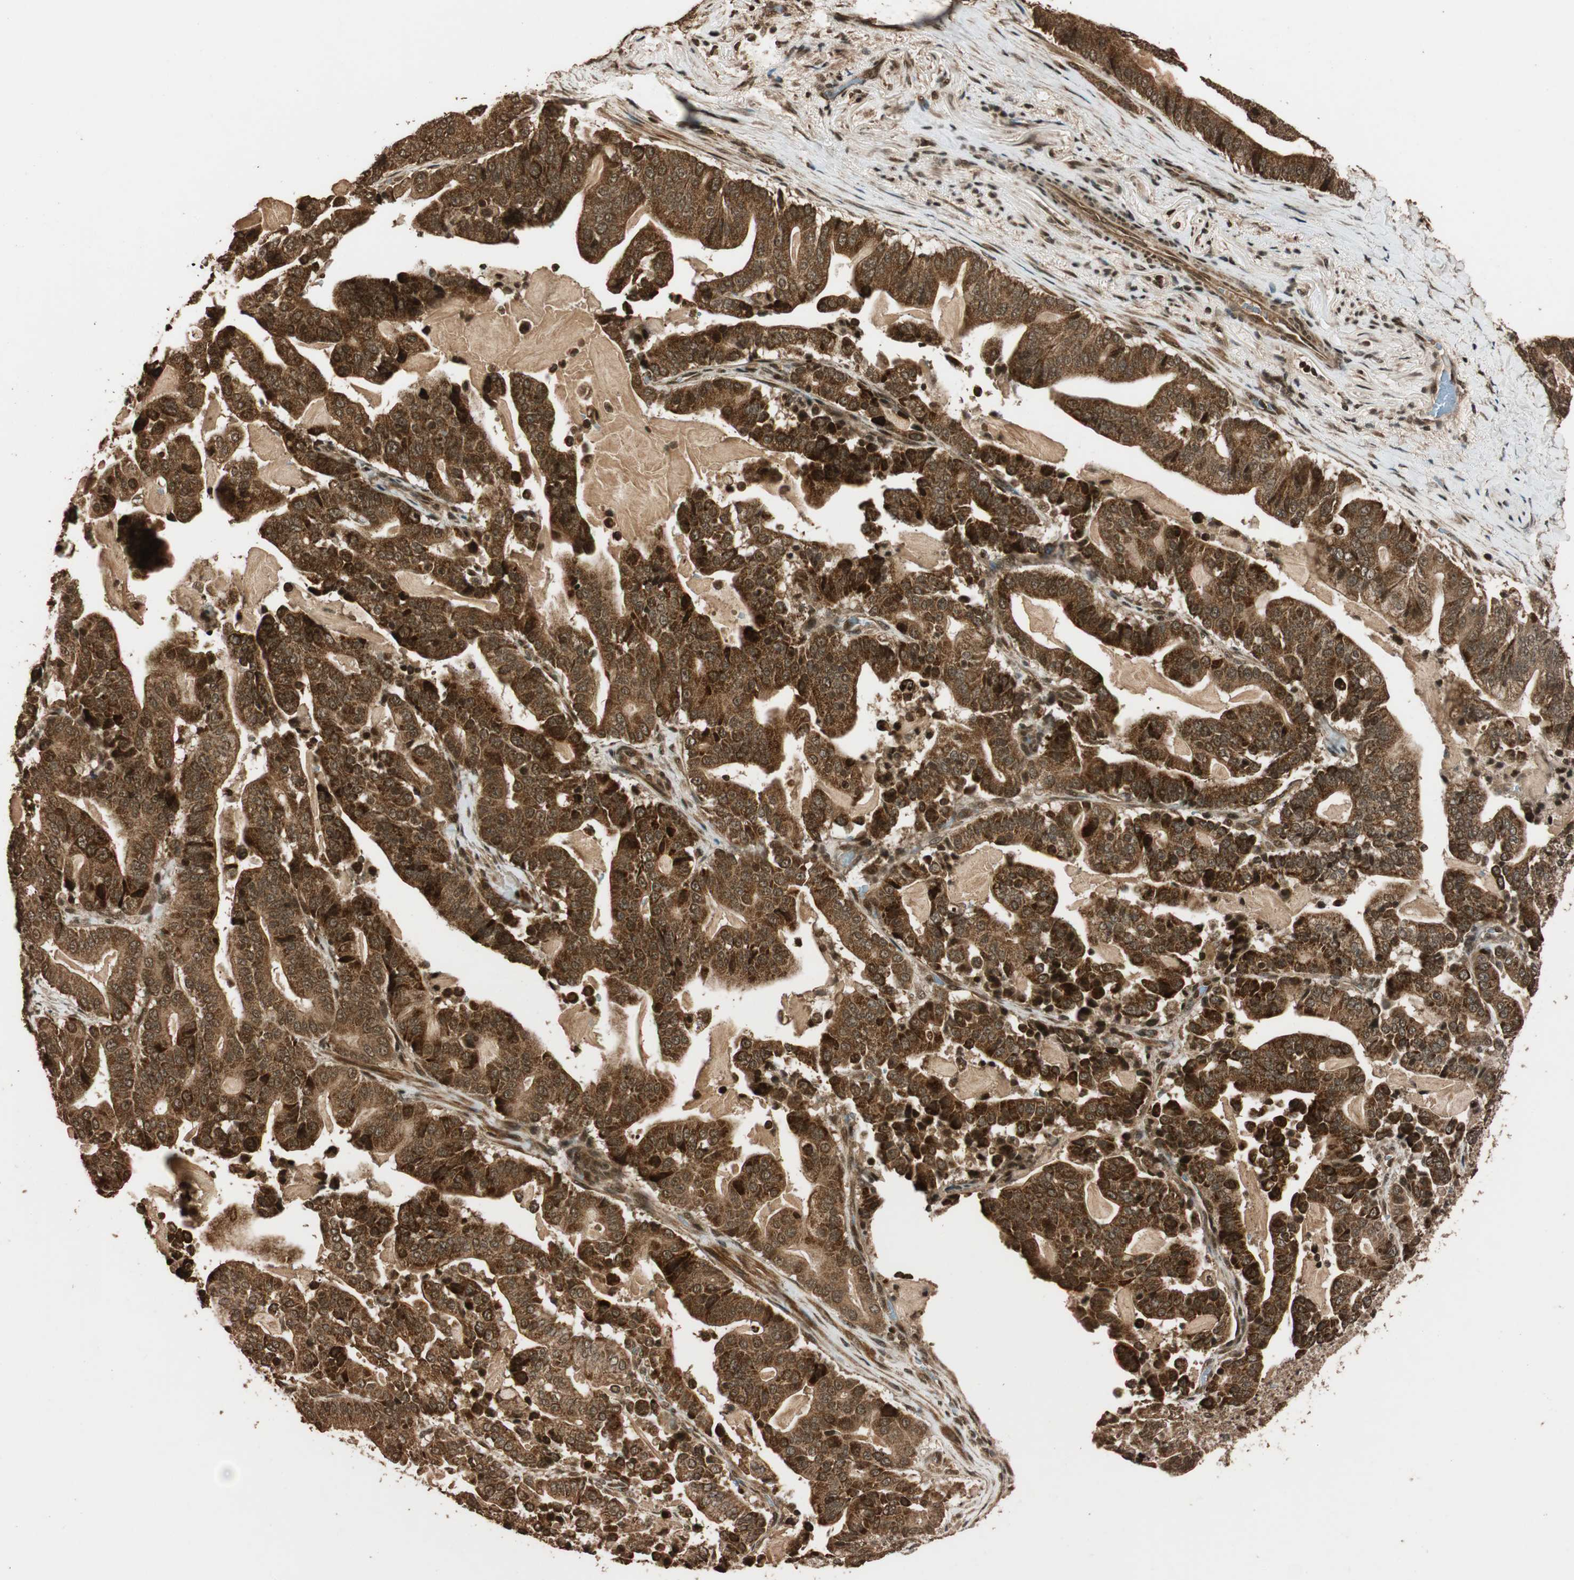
{"staining": {"intensity": "strong", "quantity": ">75%", "location": "cytoplasmic/membranous"}, "tissue": "pancreatic cancer", "cell_type": "Tumor cells", "image_type": "cancer", "snomed": [{"axis": "morphology", "description": "Adenocarcinoma, NOS"}, {"axis": "topography", "description": "Pancreas"}], "caption": "Protein analysis of adenocarcinoma (pancreatic) tissue demonstrates strong cytoplasmic/membranous positivity in approximately >75% of tumor cells. Nuclei are stained in blue.", "gene": "ALKBH5", "patient": {"sex": "male", "age": 63}}